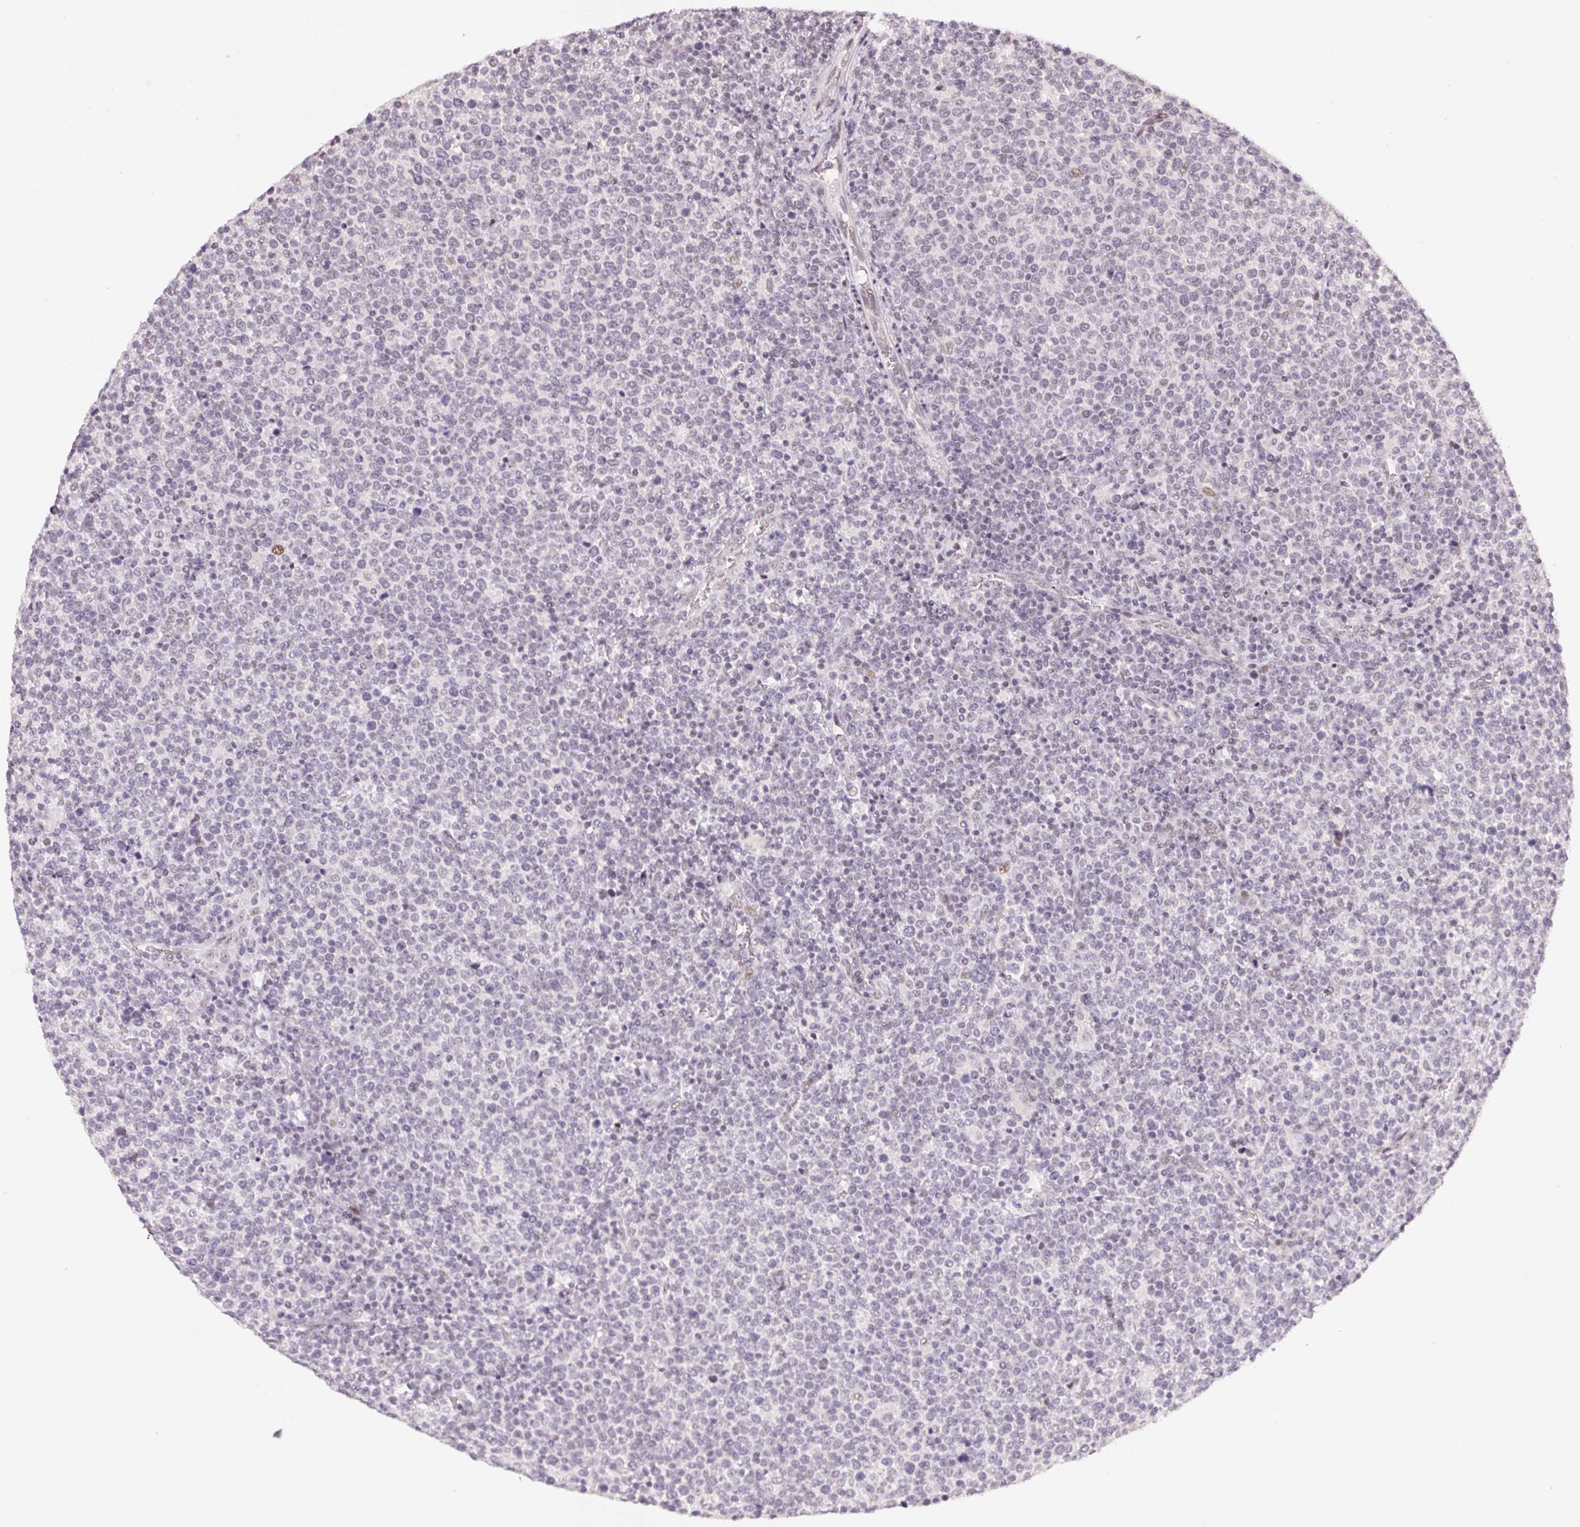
{"staining": {"intensity": "negative", "quantity": "none", "location": "none"}, "tissue": "lymphoma", "cell_type": "Tumor cells", "image_type": "cancer", "snomed": [{"axis": "morphology", "description": "Malignant lymphoma, non-Hodgkin's type, High grade"}, {"axis": "topography", "description": "Lymph node"}], "caption": "High-grade malignant lymphoma, non-Hodgkin's type was stained to show a protein in brown. There is no significant expression in tumor cells.", "gene": "KDM4D", "patient": {"sex": "male", "age": 61}}